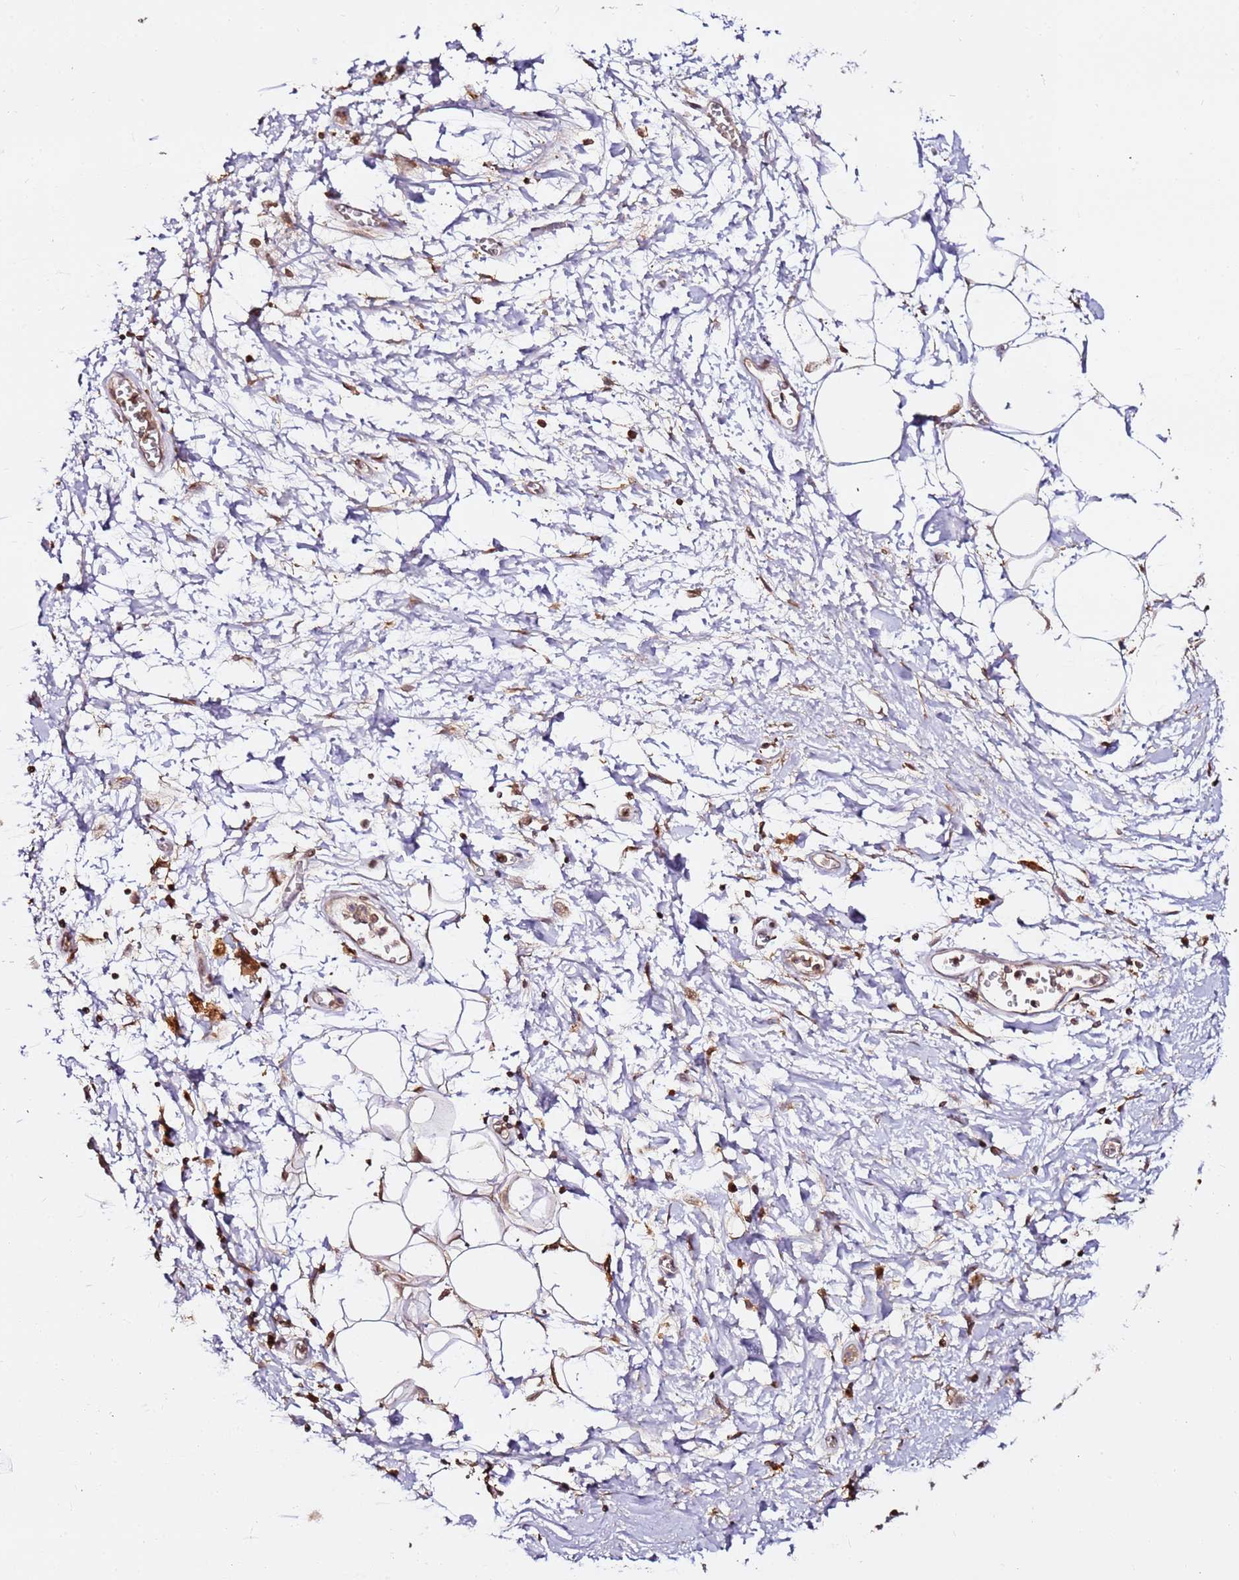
{"staining": {"intensity": "moderate", "quantity": ">75%", "location": "cytoplasmic/membranous"}, "tissue": "adipose tissue", "cell_type": "Adipocytes", "image_type": "normal", "snomed": [{"axis": "morphology", "description": "Normal tissue, NOS"}, {"axis": "morphology", "description": "Adenocarcinoma, NOS"}, {"axis": "topography", "description": "Pancreas"}, {"axis": "topography", "description": "Peripheral nerve tissue"}], "caption": "Immunohistochemical staining of benign adipose tissue reveals moderate cytoplasmic/membranous protein staining in approximately >75% of adipocytes.", "gene": "OR5V1", "patient": {"sex": "male", "age": 59}}